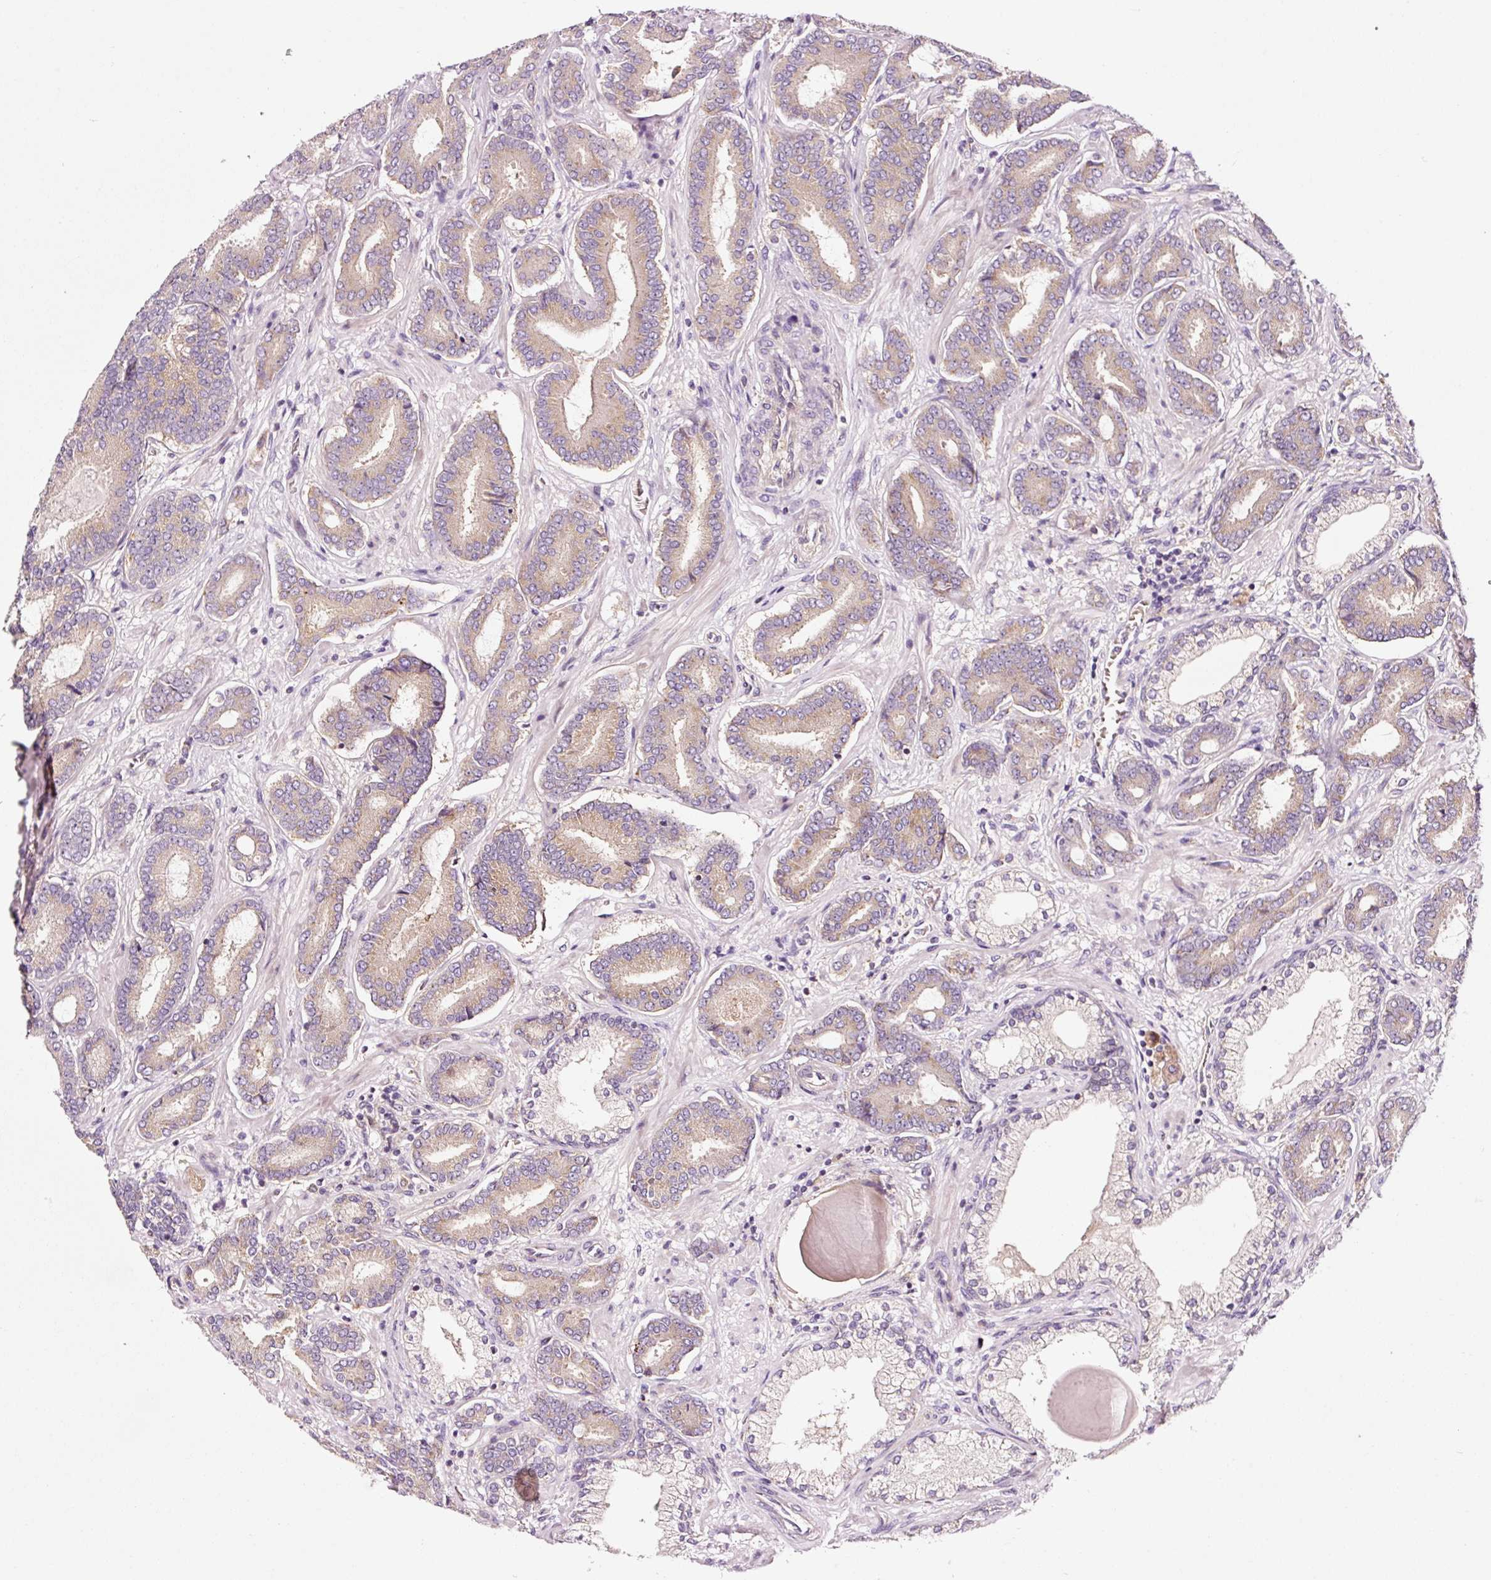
{"staining": {"intensity": "weak", "quantity": ">75%", "location": "cytoplasmic/membranous"}, "tissue": "prostate cancer", "cell_type": "Tumor cells", "image_type": "cancer", "snomed": [{"axis": "morphology", "description": "Adenocarcinoma, High grade"}, {"axis": "topography", "description": "Prostate"}], "caption": "Tumor cells demonstrate weak cytoplasmic/membranous expression in approximately >75% of cells in prostate cancer (high-grade adenocarcinoma).", "gene": "NAPA", "patient": {"sex": "male", "age": 72}}